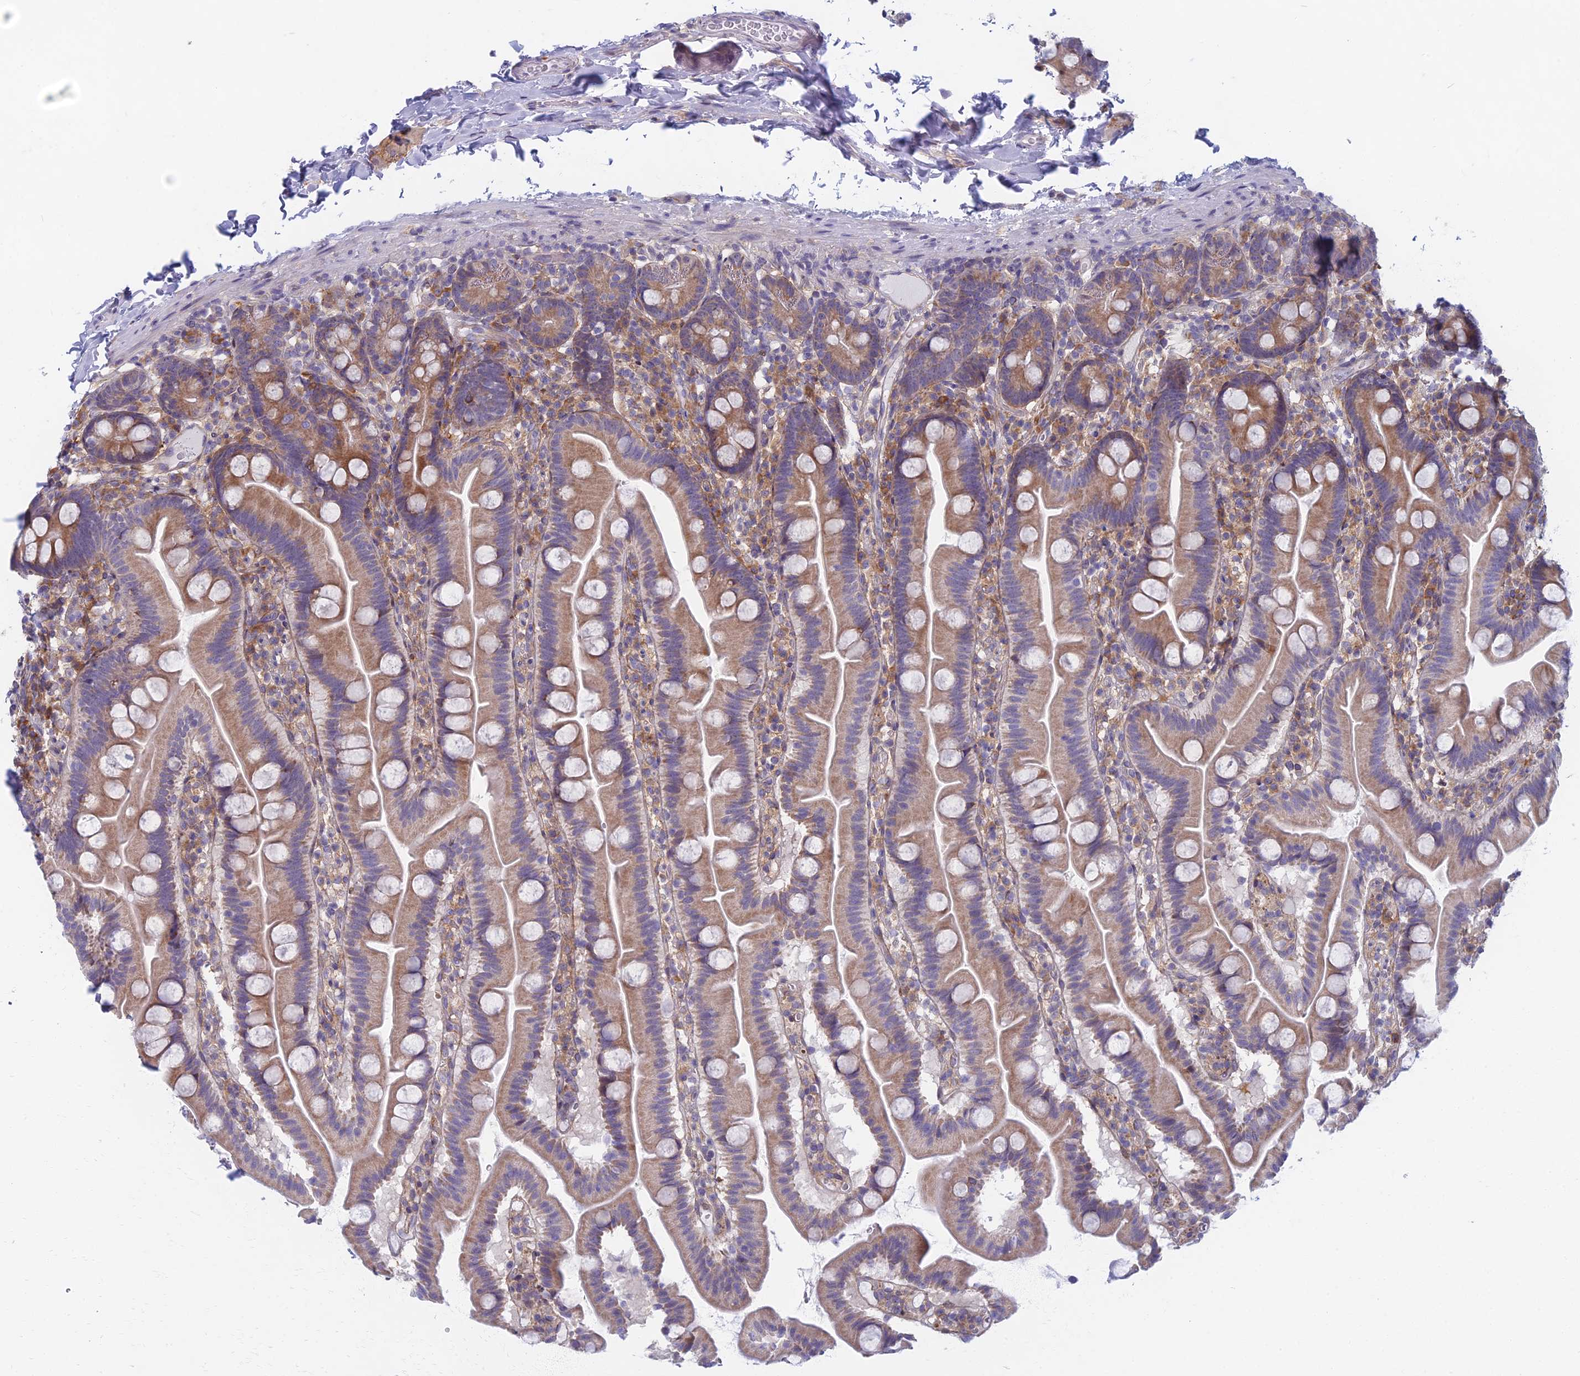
{"staining": {"intensity": "moderate", "quantity": ">75%", "location": "cytoplasmic/membranous"}, "tissue": "small intestine", "cell_type": "Glandular cells", "image_type": "normal", "snomed": [{"axis": "morphology", "description": "Normal tissue, NOS"}, {"axis": "topography", "description": "Small intestine"}], "caption": "Protein expression analysis of benign human small intestine reveals moderate cytoplasmic/membranous staining in about >75% of glandular cells. (DAB (3,3'-diaminobenzidine) = brown stain, brightfield microscopy at high magnification).", "gene": "DDX51", "patient": {"sex": "female", "age": 68}}